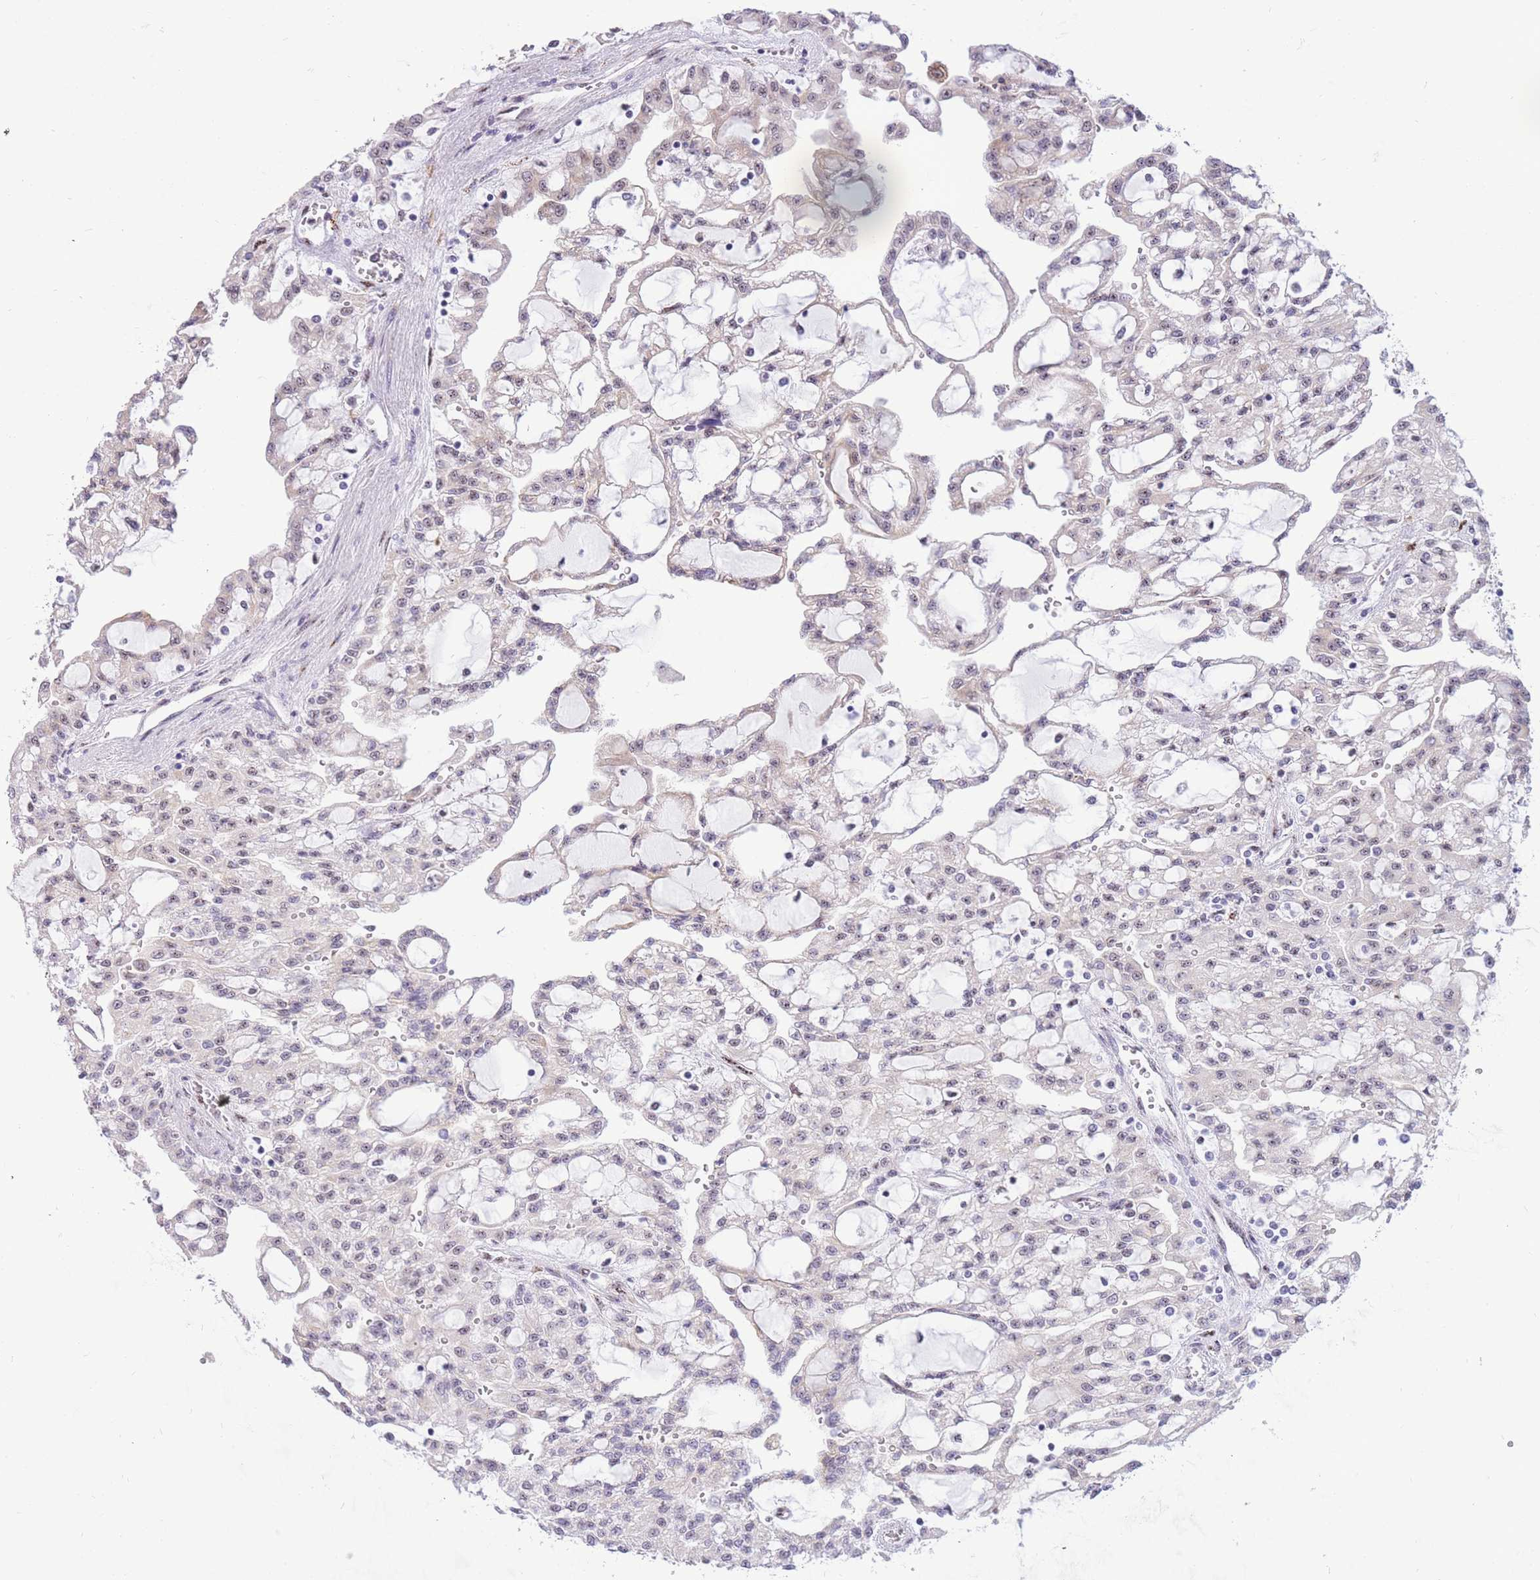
{"staining": {"intensity": "weak", "quantity": "<25%", "location": "nuclear"}, "tissue": "renal cancer", "cell_type": "Tumor cells", "image_type": "cancer", "snomed": [{"axis": "morphology", "description": "Adenocarcinoma, NOS"}, {"axis": "topography", "description": "Kidney"}], "caption": "This image is of renal cancer (adenocarcinoma) stained with IHC to label a protein in brown with the nuclei are counter-stained blue. There is no staining in tumor cells.", "gene": "FAM153A", "patient": {"sex": "male", "age": 63}}